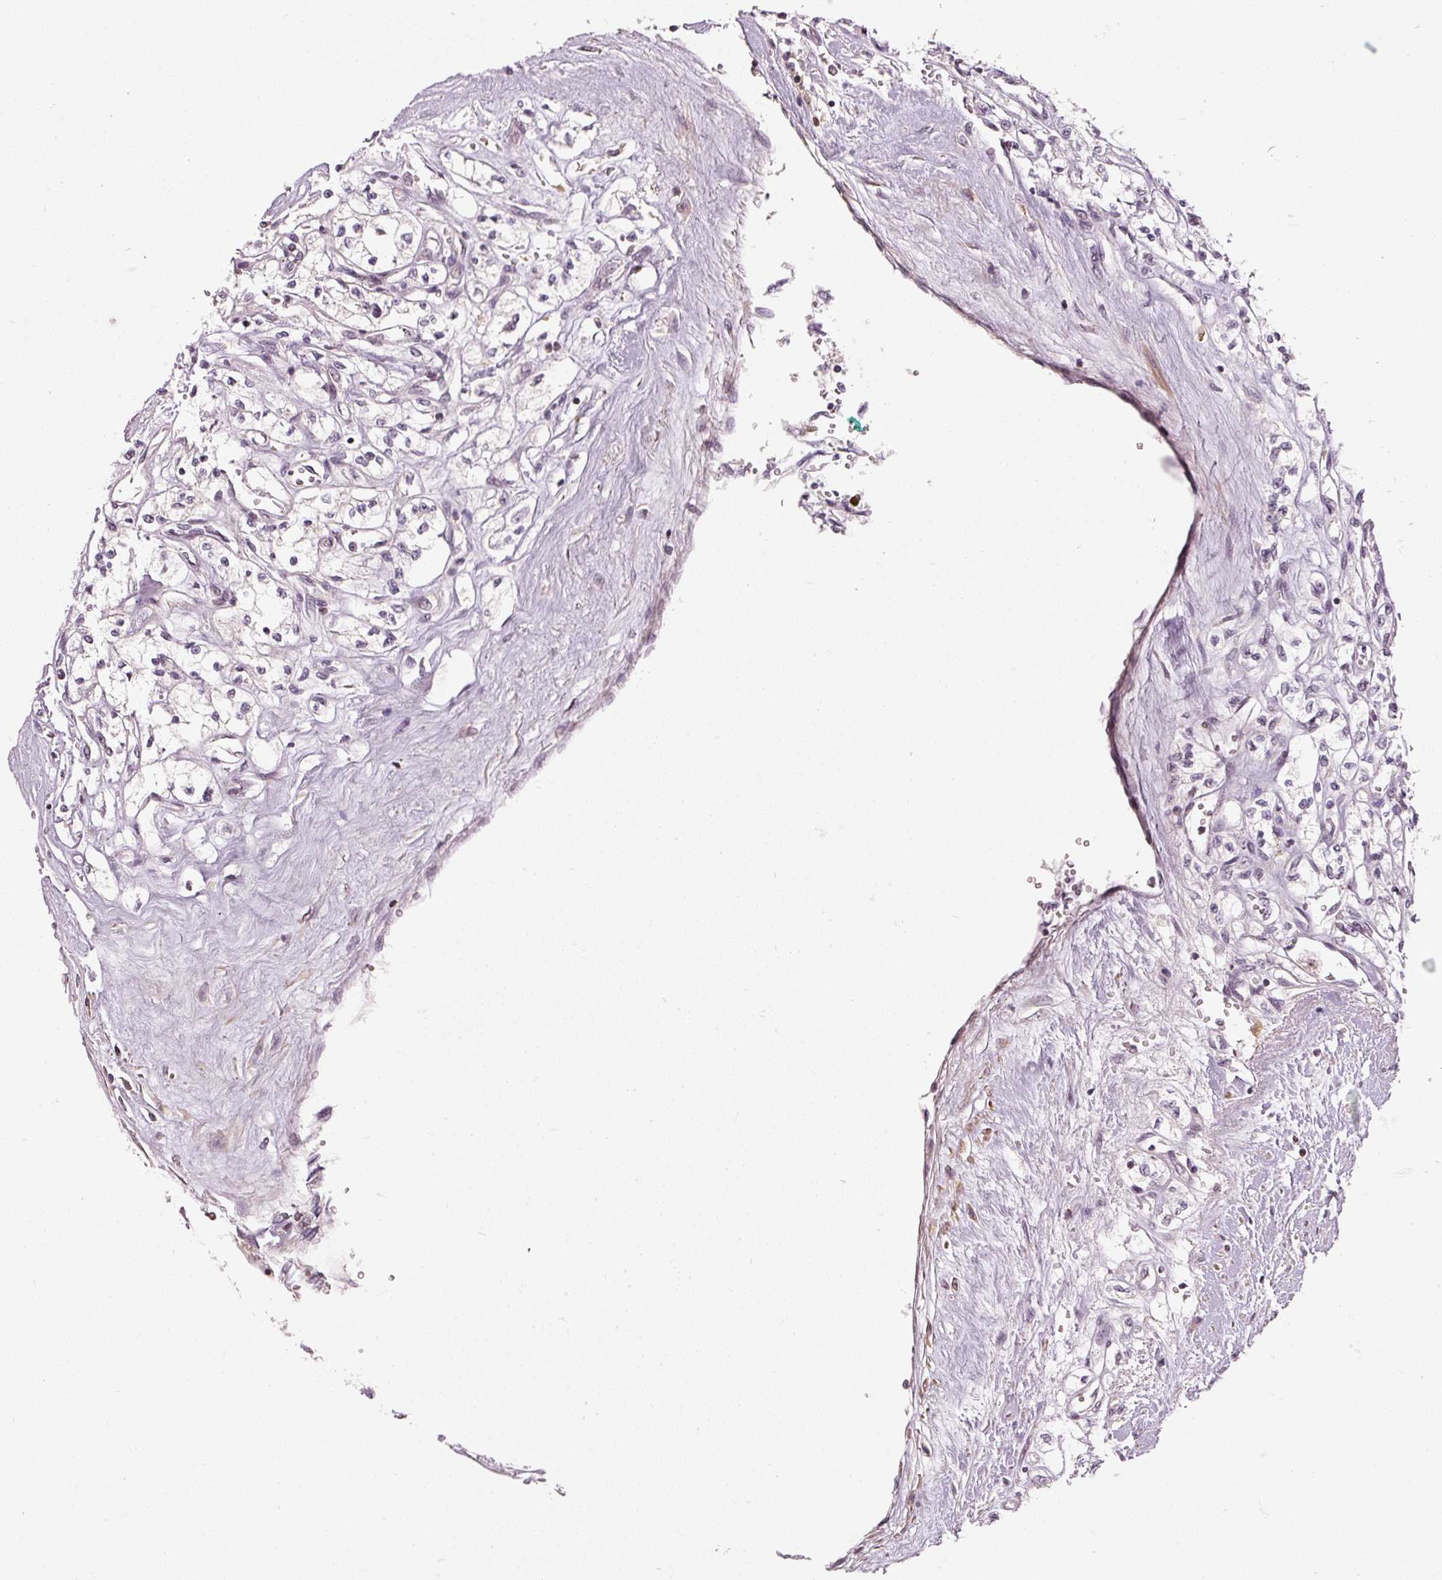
{"staining": {"intensity": "negative", "quantity": "none", "location": "none"}, "tissue": "renal cancer", "cell_type": "Tumor cells", "image_type": "cancer", "snomed": [{"axis": "morphology", "description": "Adenocarcinoma, NOS"}, {"axis": "topography", "description": "Kidney"}], "caption": "Histopathology image shows no protein expression in tumor cells of renal adenocarcinoma tissue.", "gene": "THOC6", "patient": {"sex": "male", "age": 56}}